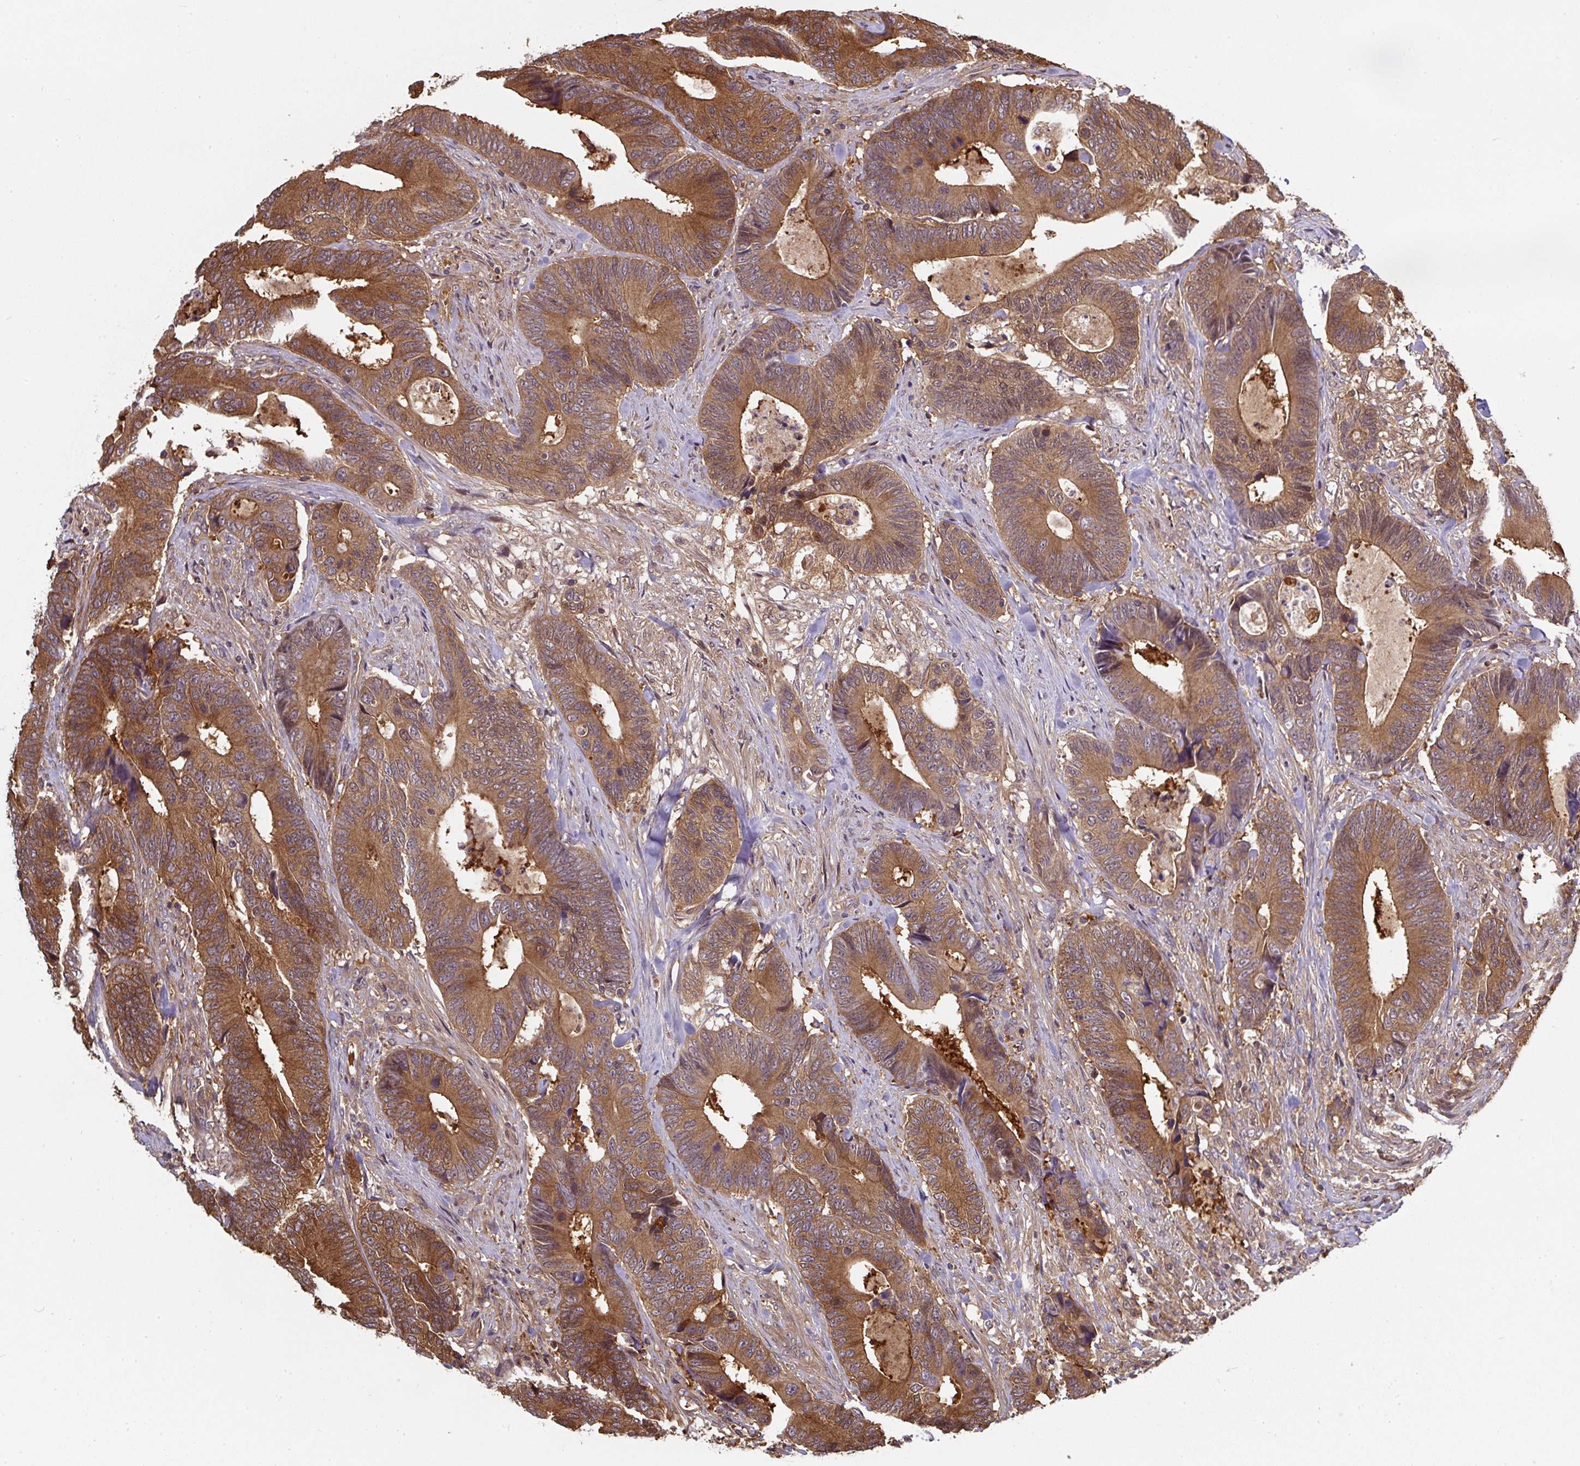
{"staining": {"intensity": "moderate", "quantity": ">75%", "location": "cytoplasmic/membranous"}, "tissue": "colorectal cancer", "cell_type": "Tumor cells", "image_type": "cancer", "snomed": [{"axis": "morphology", "description": "Adenocarcinoma, NOS"}, {"axis": "topography", "description": "Colon"}], "caption": "An image showing moderate cytoplasmic/membranous positivity in about >75% of tumor cells in adenocarcinoma (colorectal), as visualized by brown immunohistochemical staining.", "gene": "ST13", "patient": {"sex": "male", "age": 87}}